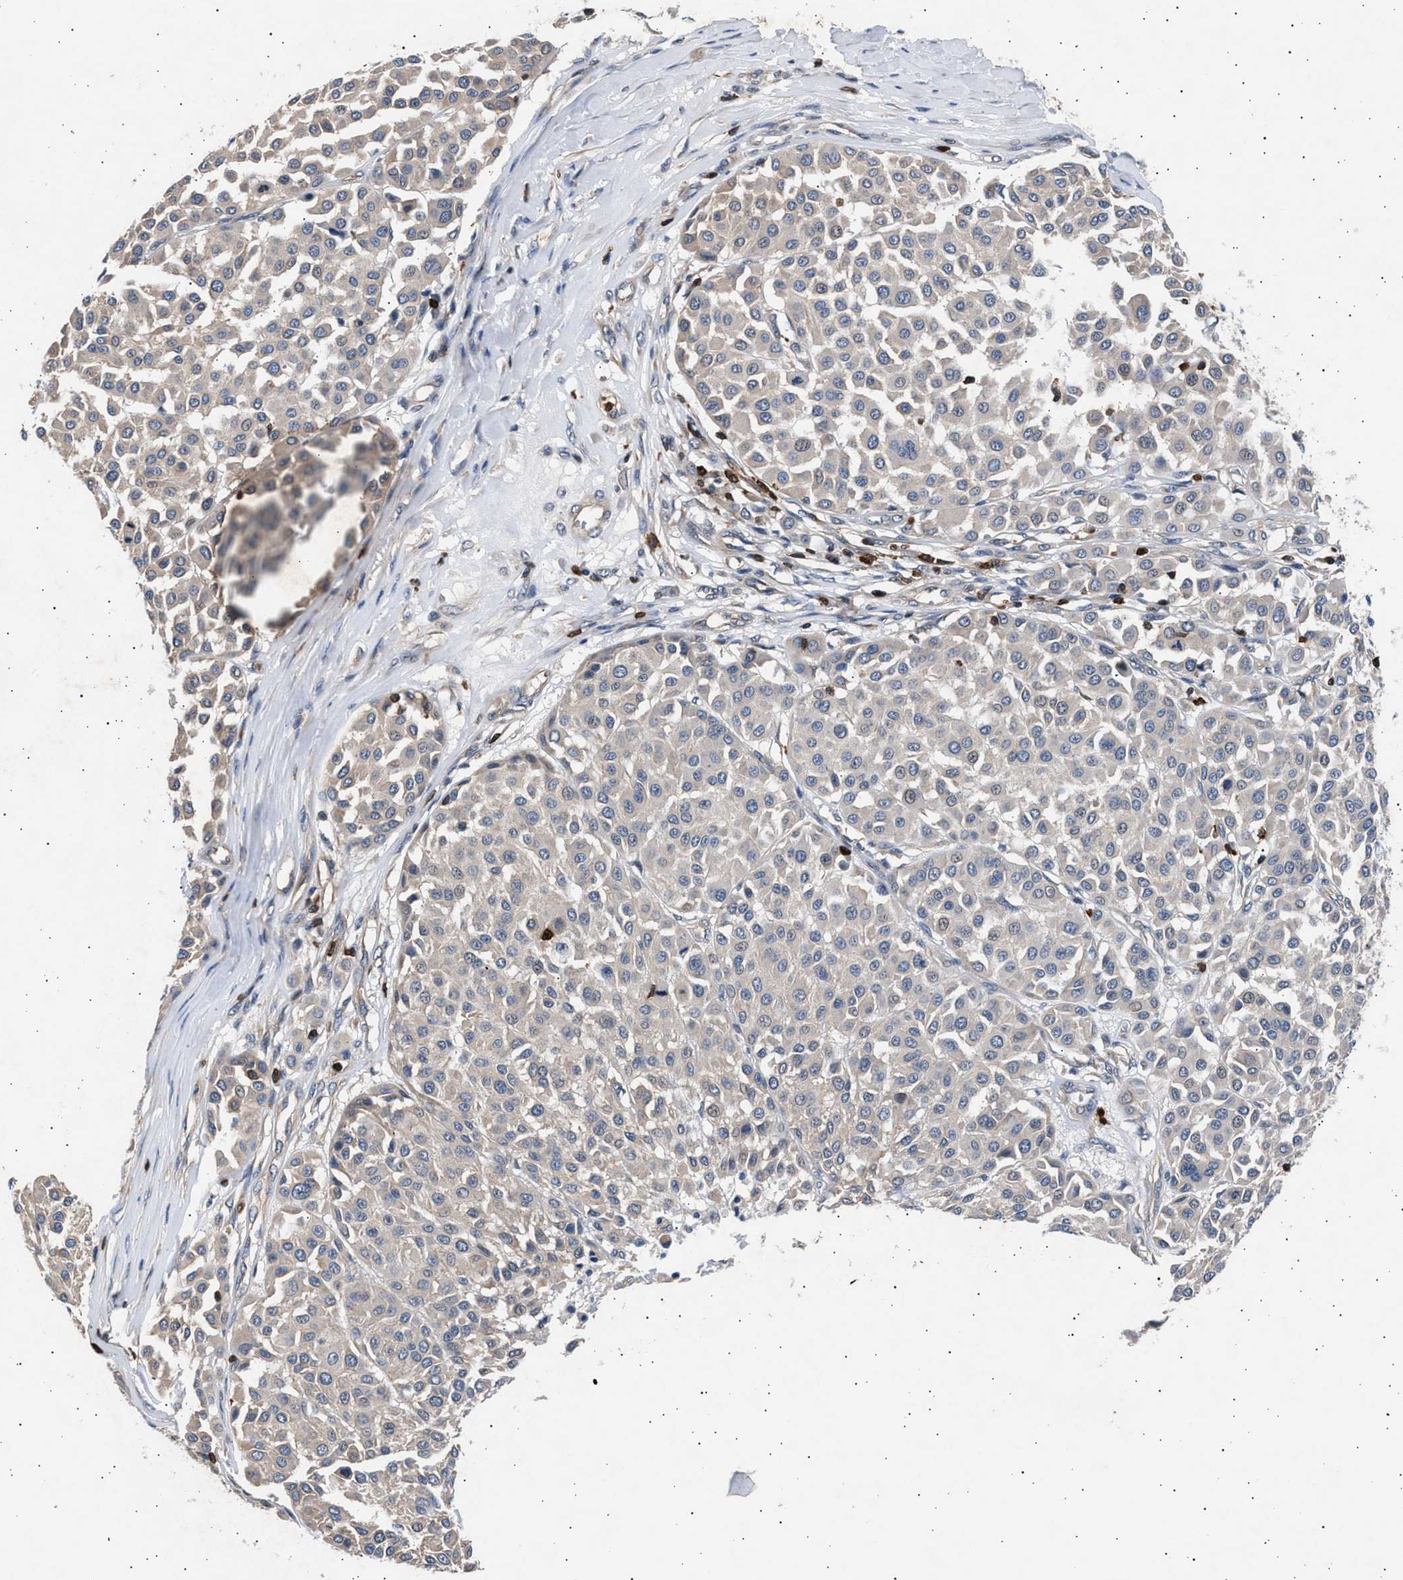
{"staining": {"intensity": "negative", "quantity": "none", "location": "none"}, "tissue": "melanoma", "cell_type": "Tumor cells", "image_type": "cancer", "snomed": [{"axis": "morphology", "description": "Malignant melanoma, Metastatic site"}, {"axis": "topography", "description": "Soft tissue"}], "caption": "The histopathology image demonstrates no staining of tumor cells in melanoma. (Stains: DAB (3,3'-diaminobenzidine) immunohistochemistry (IHC) with hematoxylin counter stain, Microscopy: brightfield microscopy at high magnification).", "gene": "GRAP2", "patient": {"sex": "male", "age": 41}}